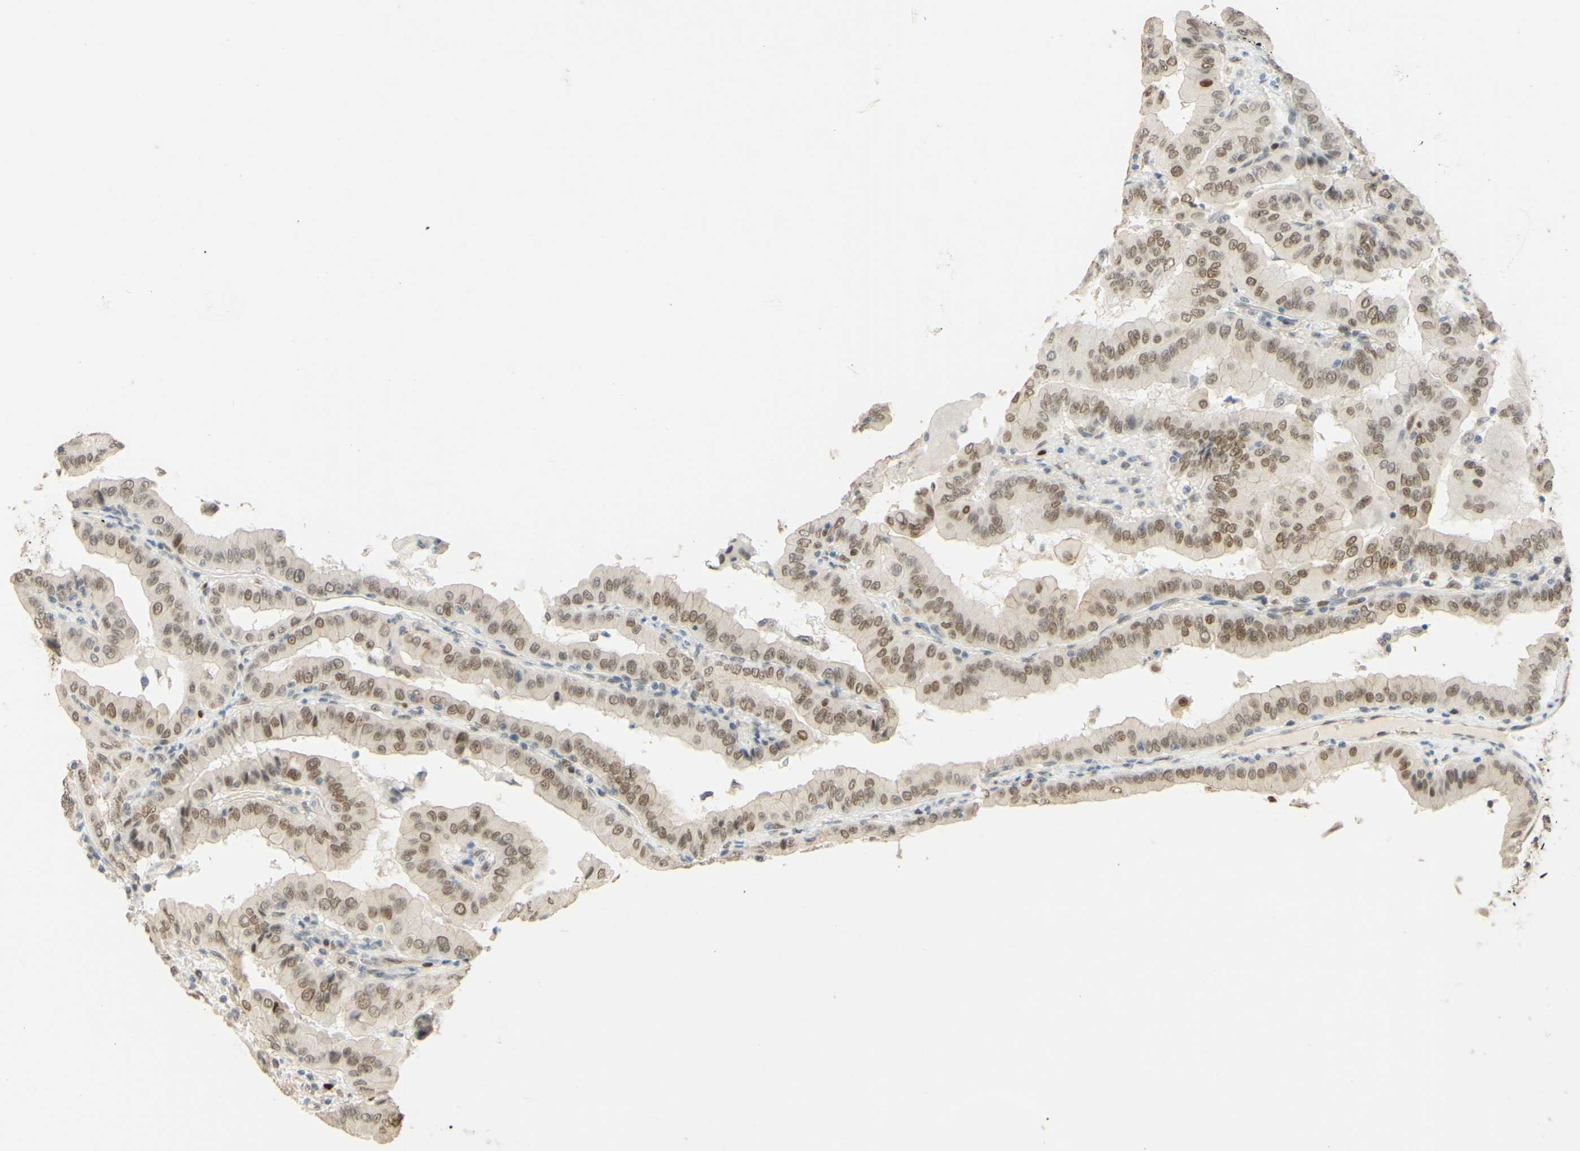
{"staining": {"intensity": "moderate", "quantity": ">75%", "location": "cytoplasmic/membranous,nuclear"}, "tissue": "thyroid cancer", "cell_type": "Tumor cells", "image_type": "cancer", "snomed": [{"axis": "morphology", "description": "Papillary adenocarcinoma, NOS"}, {"axis": "topography", "description": "Thyroid gland"}], "caption": "The micrograph demonstrates staining of papillary adenocarcinoma (thyroid), revealing moderate cytoplasmic/membranous and nuclear protein staining (brown color) within tumor cells.", "gene": "POLB", "patient": {"sex": "male", "age": 33}}